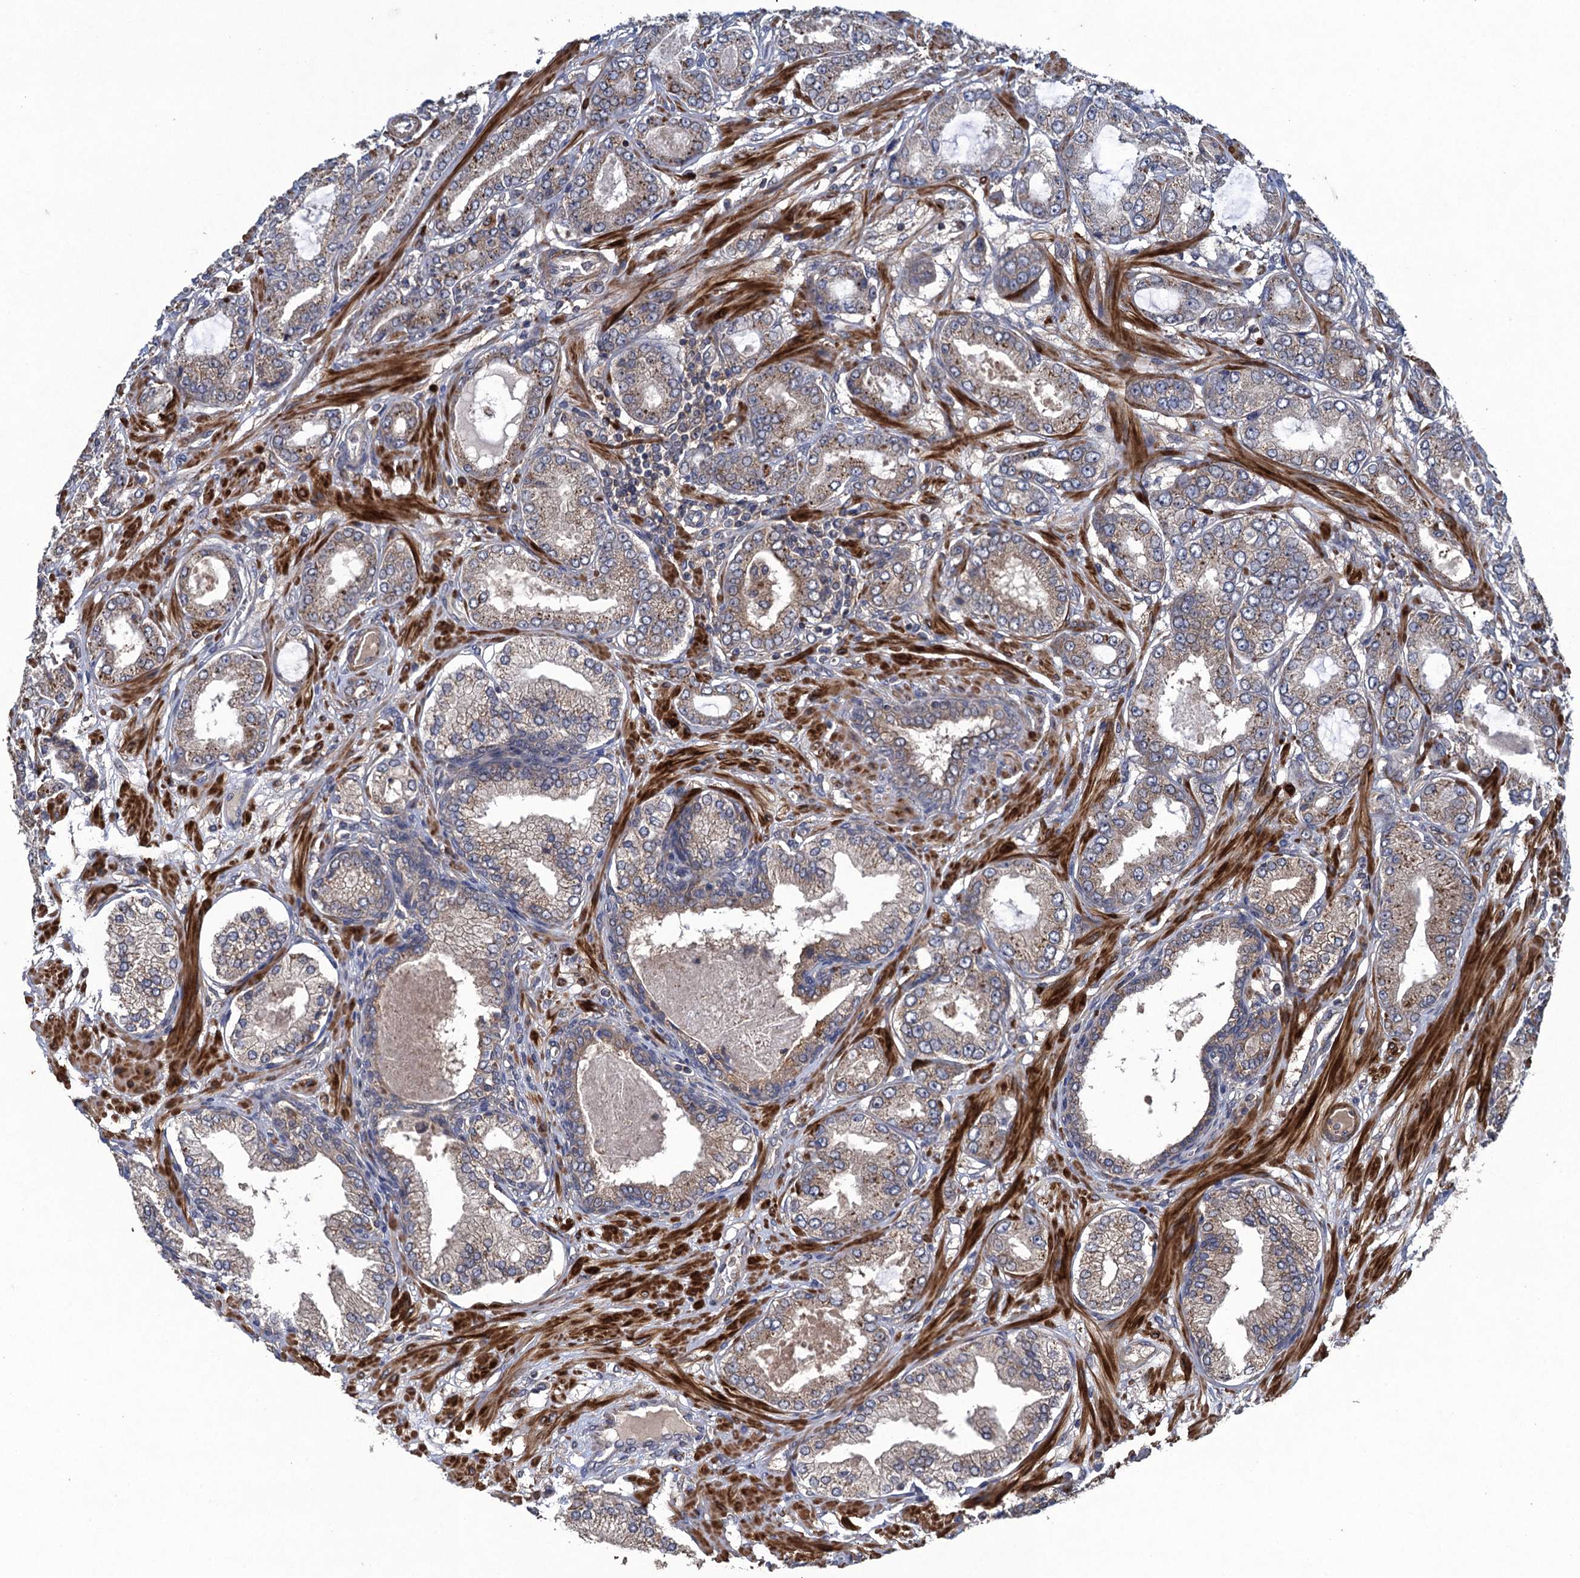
{"staining": {"intensity": "negative", "quantity": "none", "location": "none"}, "tissue": "prostate cancer", "cell_type": "Tumor cells", "image_type": "cancer", "snomed": [{"axis": "morphology", "description": "Adenocarcinoma, Low grade"}, {"axis": "topography", "description": "Prostate"}], "caption": "IHC of human prostate adenocarcinoma (low-grade) shows no staining in tumor cells.", "gene": "CNTN5", "patient": {"sex": "male", "age": 63}}